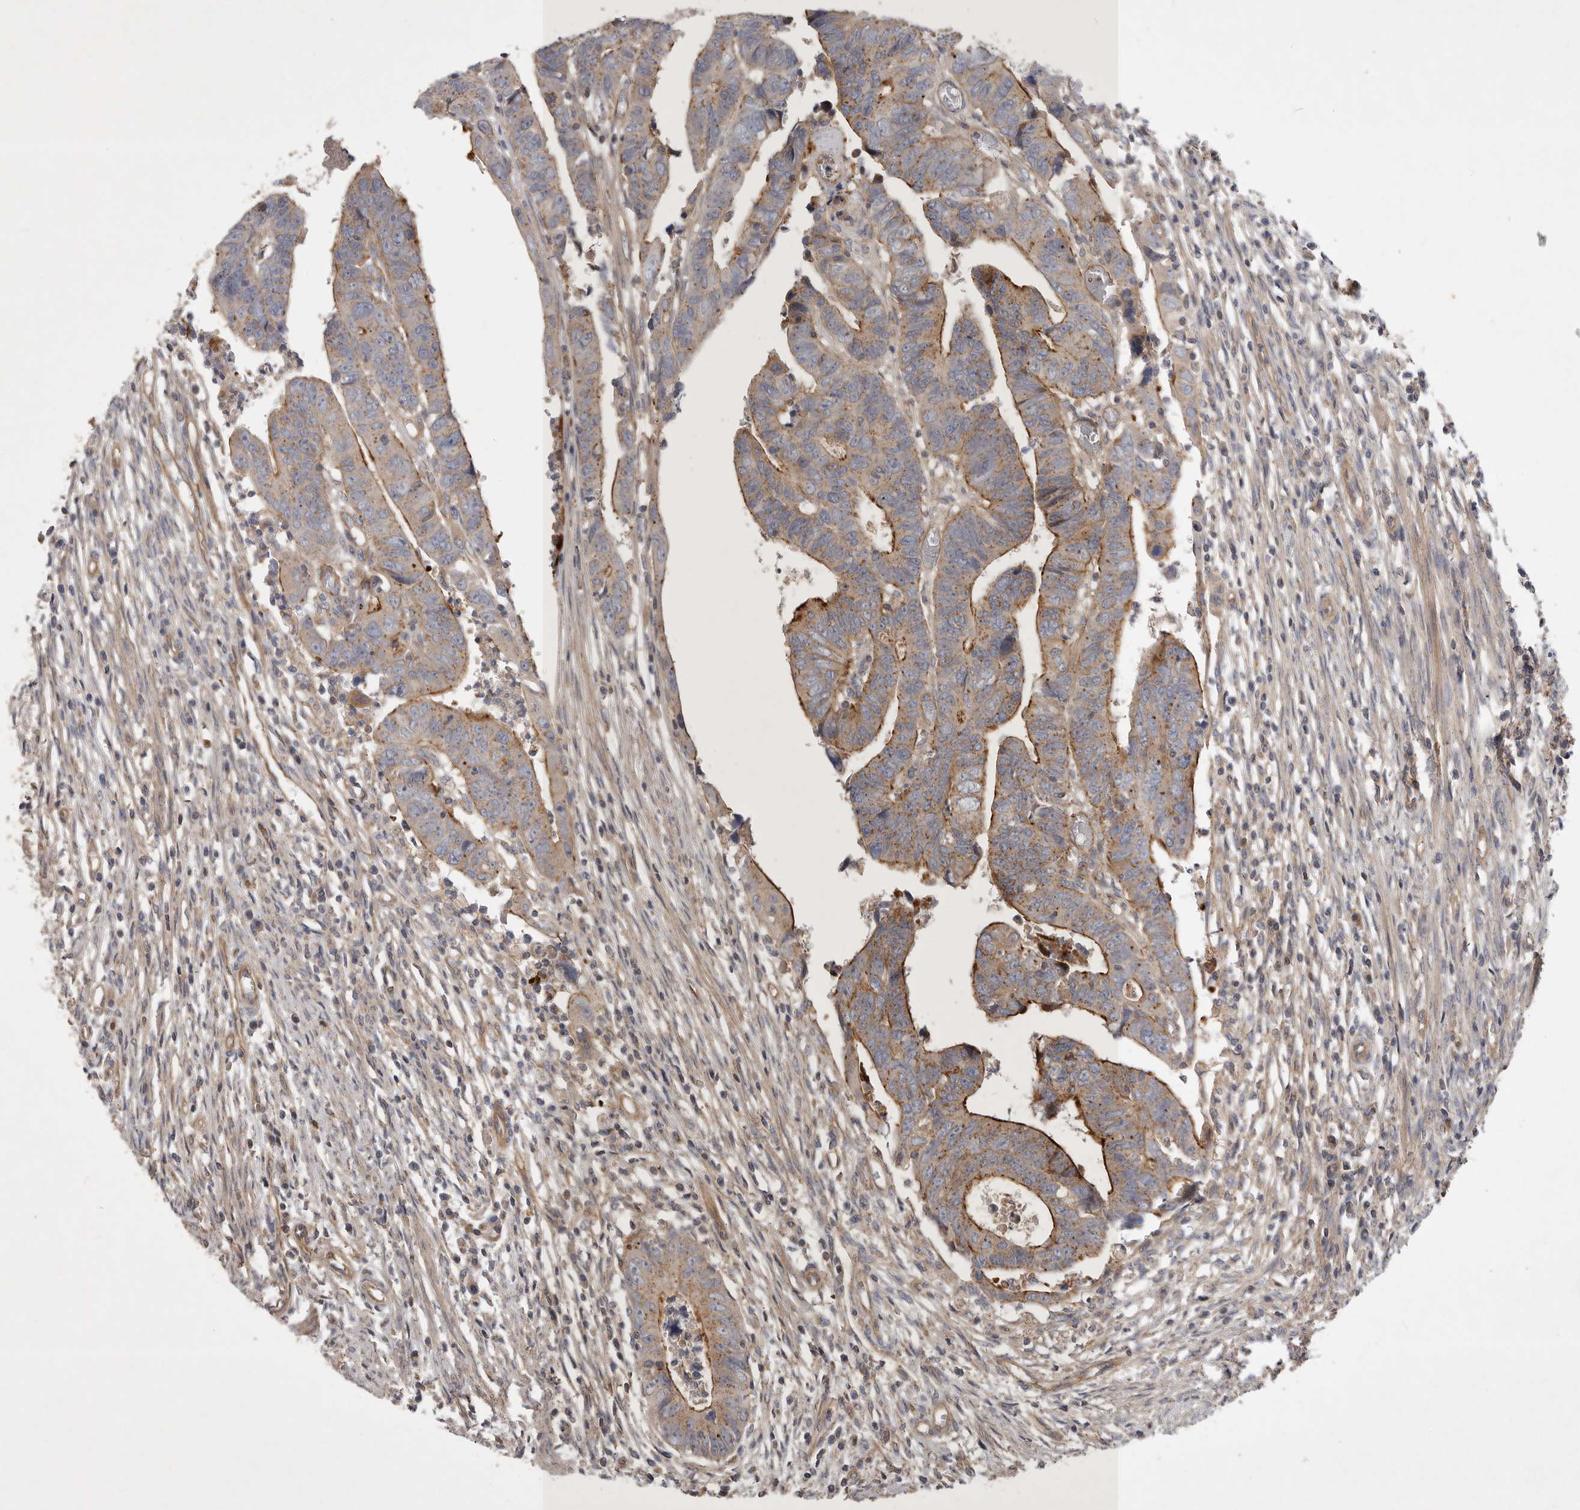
{"staining": {"intensity": "weak", "quantity": ">75%", "location": "cytoplasmic/membranous"}, "tissue": "colorectal cancer", "cell_type": "Tumor cells", "image_type": "cancer", "snomed": [{"axis": "morphology", "description": "Adenocarcinoma, NOS"}, {"axis": "topography", "description": "Rectum"}], "caption": "Immunohistochemistry staining of colorectal cancer (adenocarcinoma), which reveals low levels of weak cytoplasmic/membranous positivity in about >75% of tumor cells indicating weak cytoplasmic/membranous protein positivity. The staining was performed using DAB (brown) for protein detection and nuclei were counterstained in hematoxylin (blue).", "gene": "MLPH", "patient": {"sex": "female", "age": 65}}